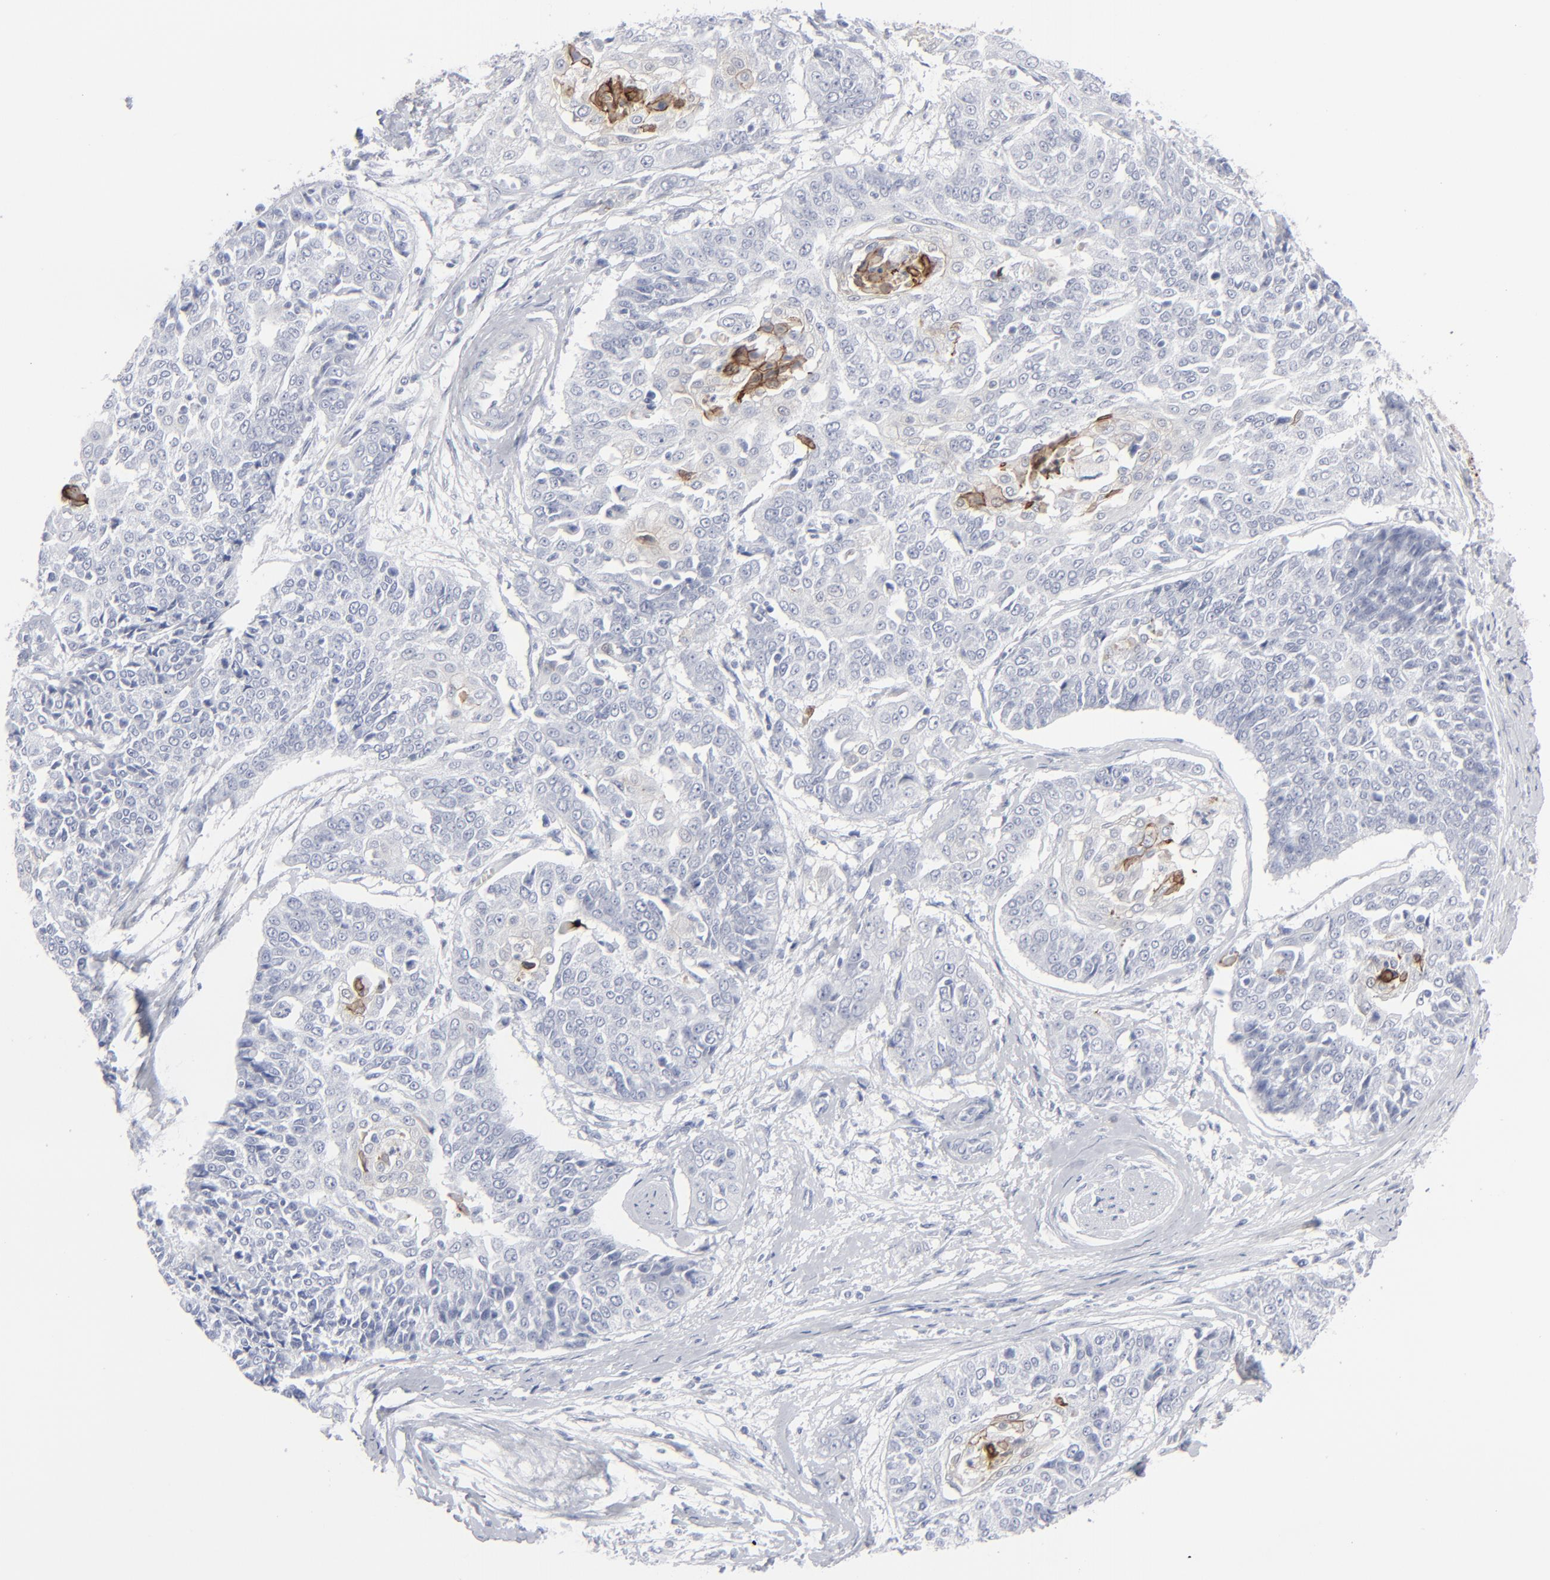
{"staining": {"intensity": "moderate", "quantity": "<25%", "location": "cytoplasmic/membranous"}, "tissue": "cervical cancer", "cell_type": "Tumor cells", "image_type": "cancer", "snomed": [{"axis": "morphology", "description": "Squamous cell carcinoma, NOS"}, {"axis": "topography", "description": "Cervix"}], "caption": "A brown stain shows moderate cytoplasmic/membranous positivity of a protein in human cervical squamous cell carcinoma tumor cells.", "gene": "MSLN", "patient": {"sex": "female", "age": 64}}